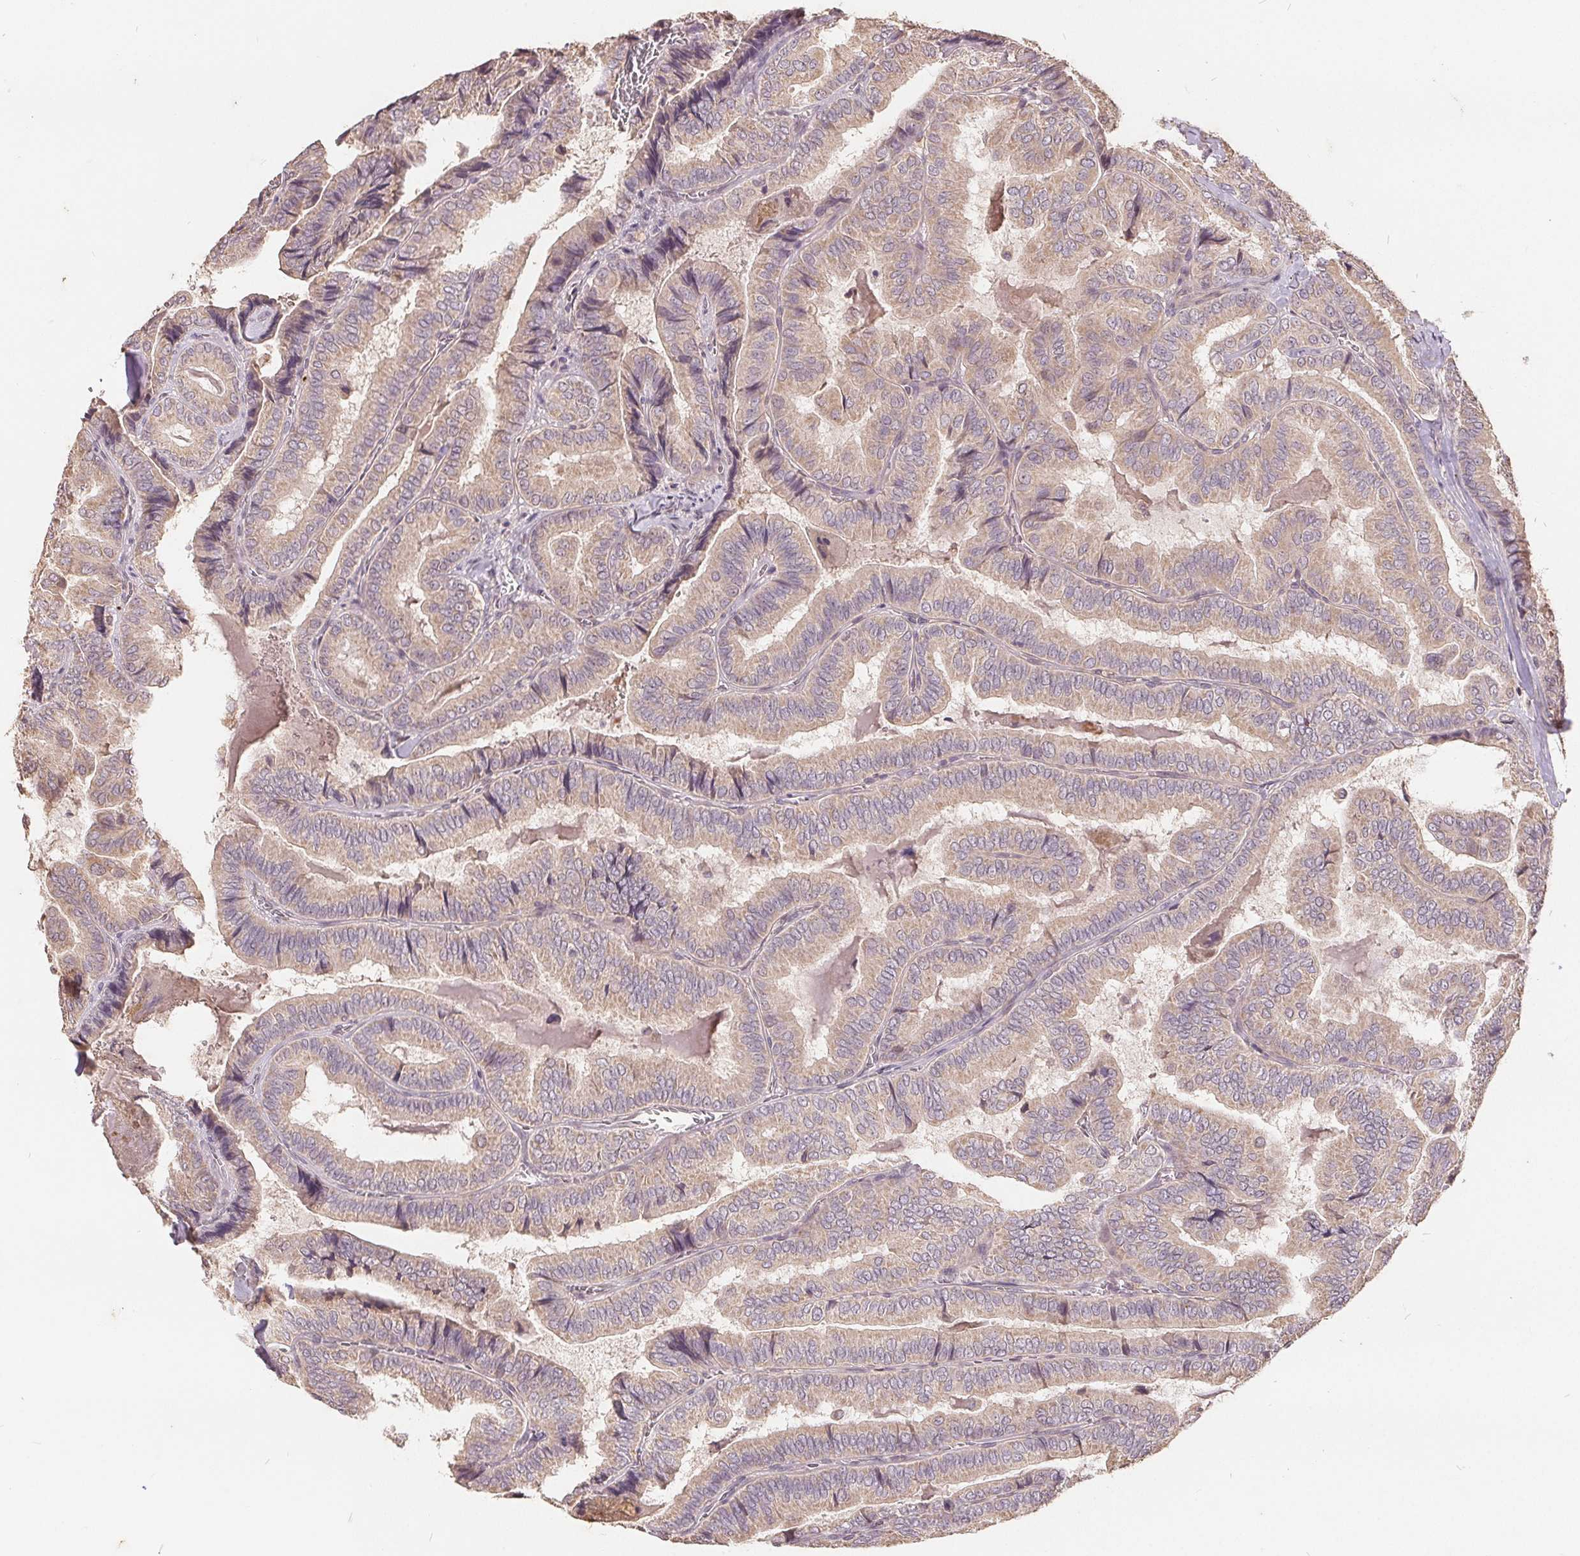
{"staining": {"intensity": "weak", "quantity": ">75%", "location": "cytoplasmic/membranous"}, "tissue": "thyroid cancer", "cell_type": "Tumor cells", "image_type": "cancer", "snomed": [{"axis": "morphology", "description": "Papillary adenocarcinoma, NOS"}, {"axis": "topography", "description": "Thyroid gland"}], "caption": "Thyroid cancer (papillary adenocarcinoma) stained with a brown dye displays weak cytoplasmic/membranous positive expression in approximately >75% of tumor cells.", "gene": "CDIPT", "patient": {"sex": "female", "age": 75}}